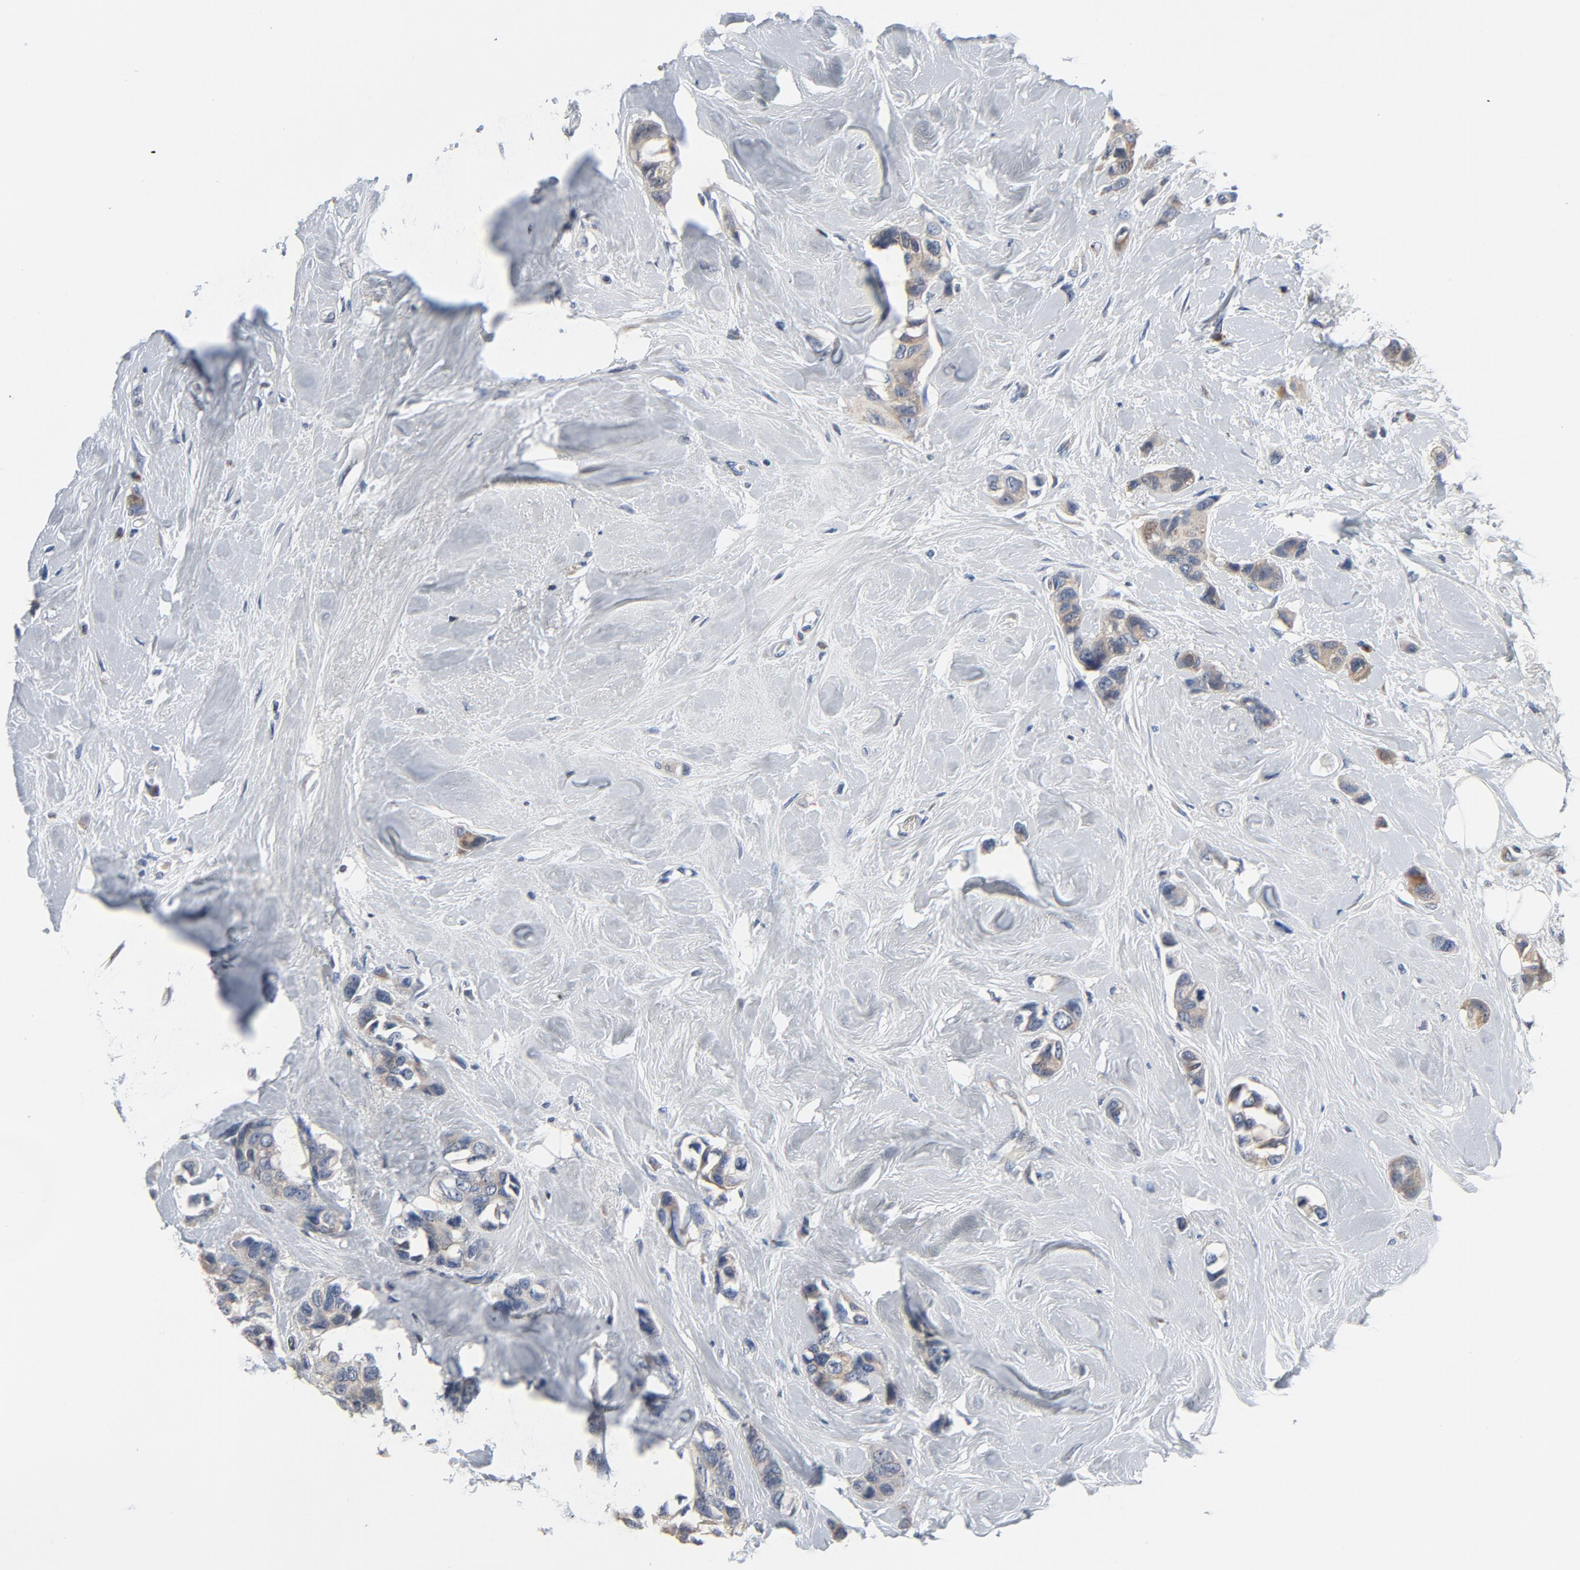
{"staining": {"intensity": "moderate", "quantity": ">75%", "location": "cytoplasmic/membranous"}, "tissue": "breast cancer", "cell_type": "Tumor cells", "image_type": "cancer", "snomed": [{"axis": "morphology", "description": "Duct carcinoma"}, {"axis": "topography", "description": "Breast"}], "caption": "Approximately >75% of tumor cells in human breast cancer display moderate cytoplasmic/membranous protein positivity as visualized by brown immunohistochemical staining.", "gene": "YIPF6", "patient": {"sex": "female", "age": 51}}